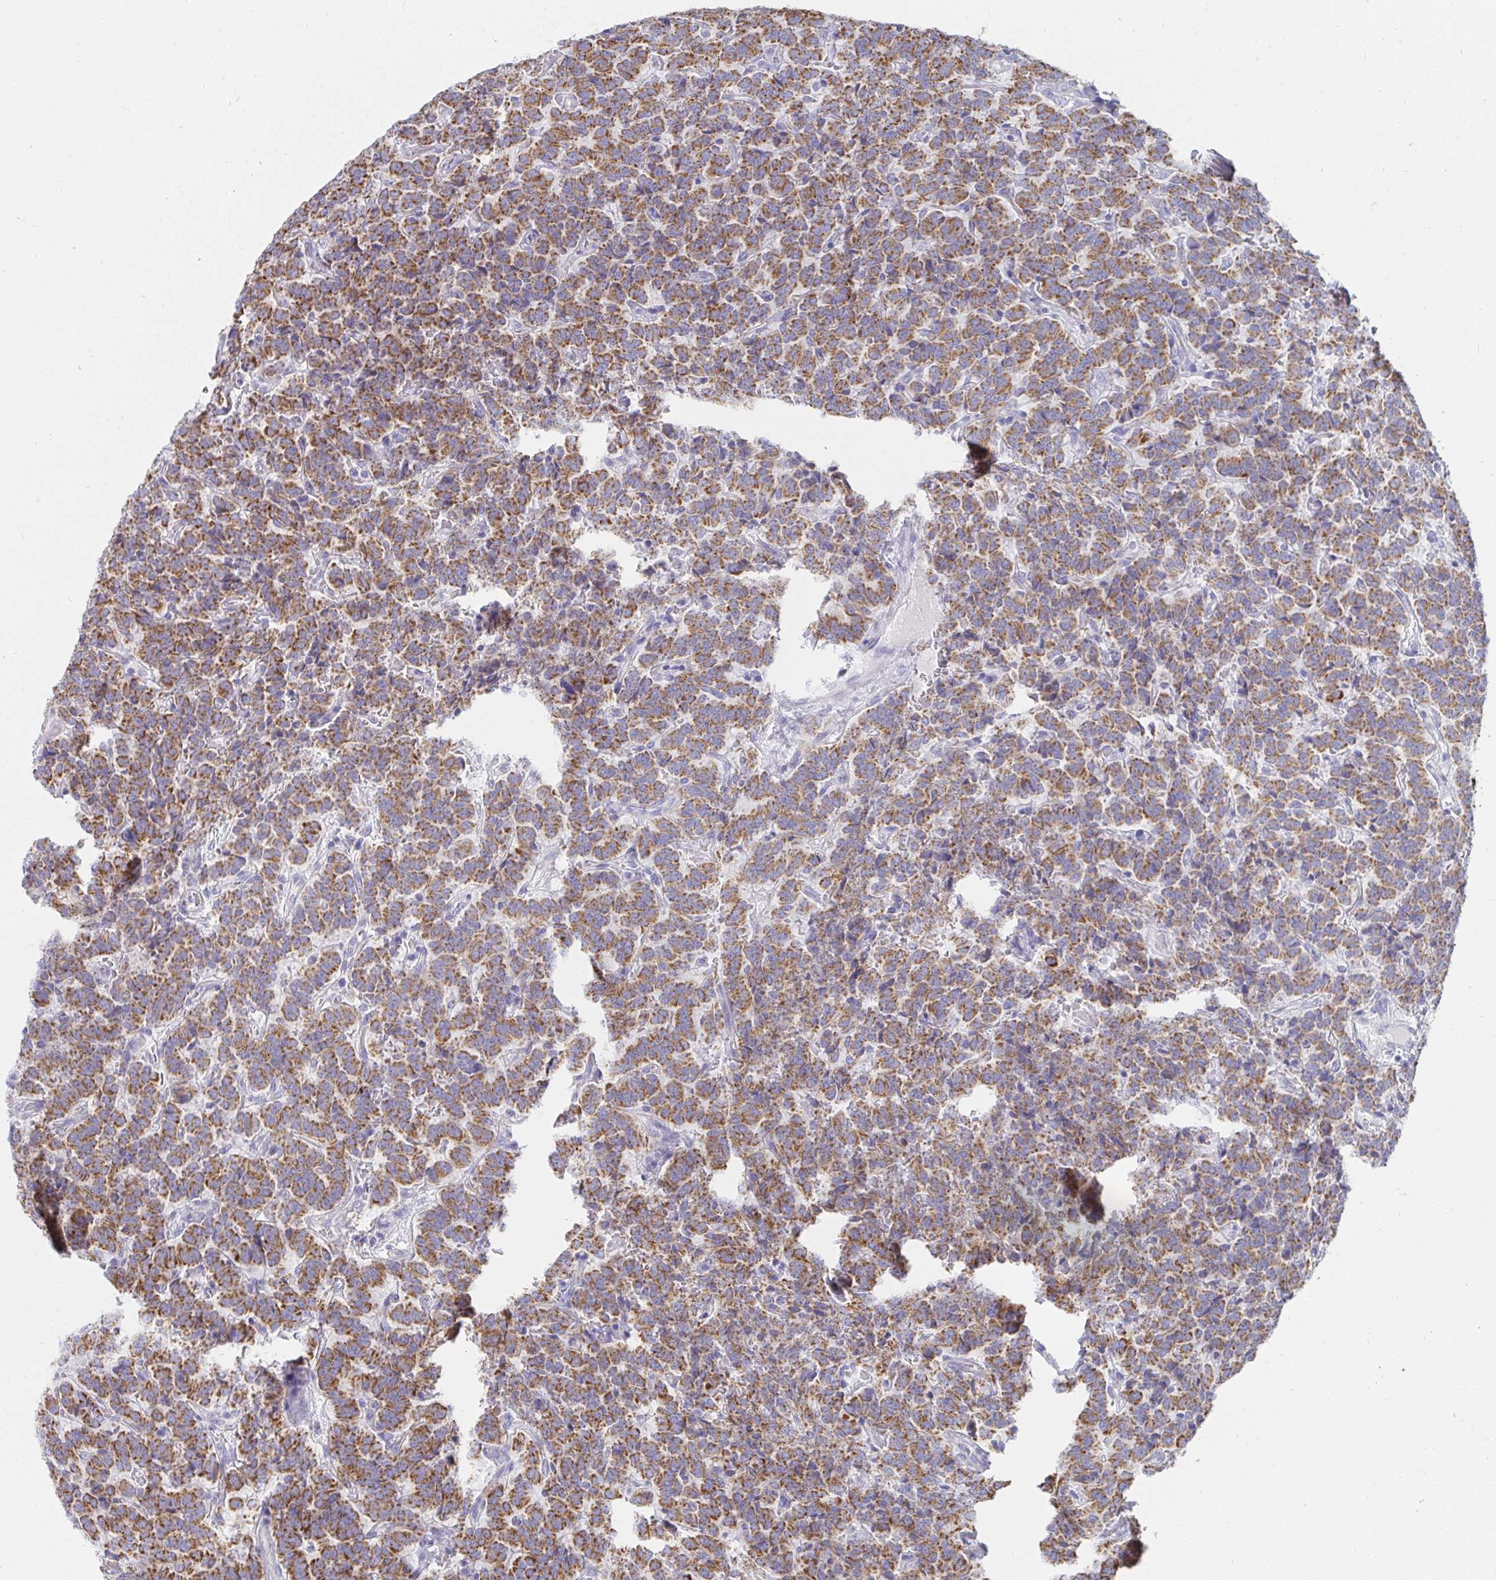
{"staining": {"intensity": "moderate", "quantity": ">75%", "location": "cytoplasmic/membranous"}, "tissue": "carcinoid", "cell_type": "Tumor cells", "image_type": "cancer", "snomed": [{"axis": "morphology", "description": "Carcinoid, malignant, NOS"}, {"axis": "topography", "description": "Pancreas"}], "caption": "IHC (DAB (3,3'-diaminobenzidine)) staining of human carcinoid demonstrates moderate cytoplasmic/membranous protein positivity in approximately >75% of tumor cells. The staining is performed using DAB (3,3'-diaminobenzidine) brown chromogen to label protein expression. The nuclei are counter-stained blue using hematoxylin.", "gene": "AIFM1", "patient": {"sex": "male", "age": 36}}